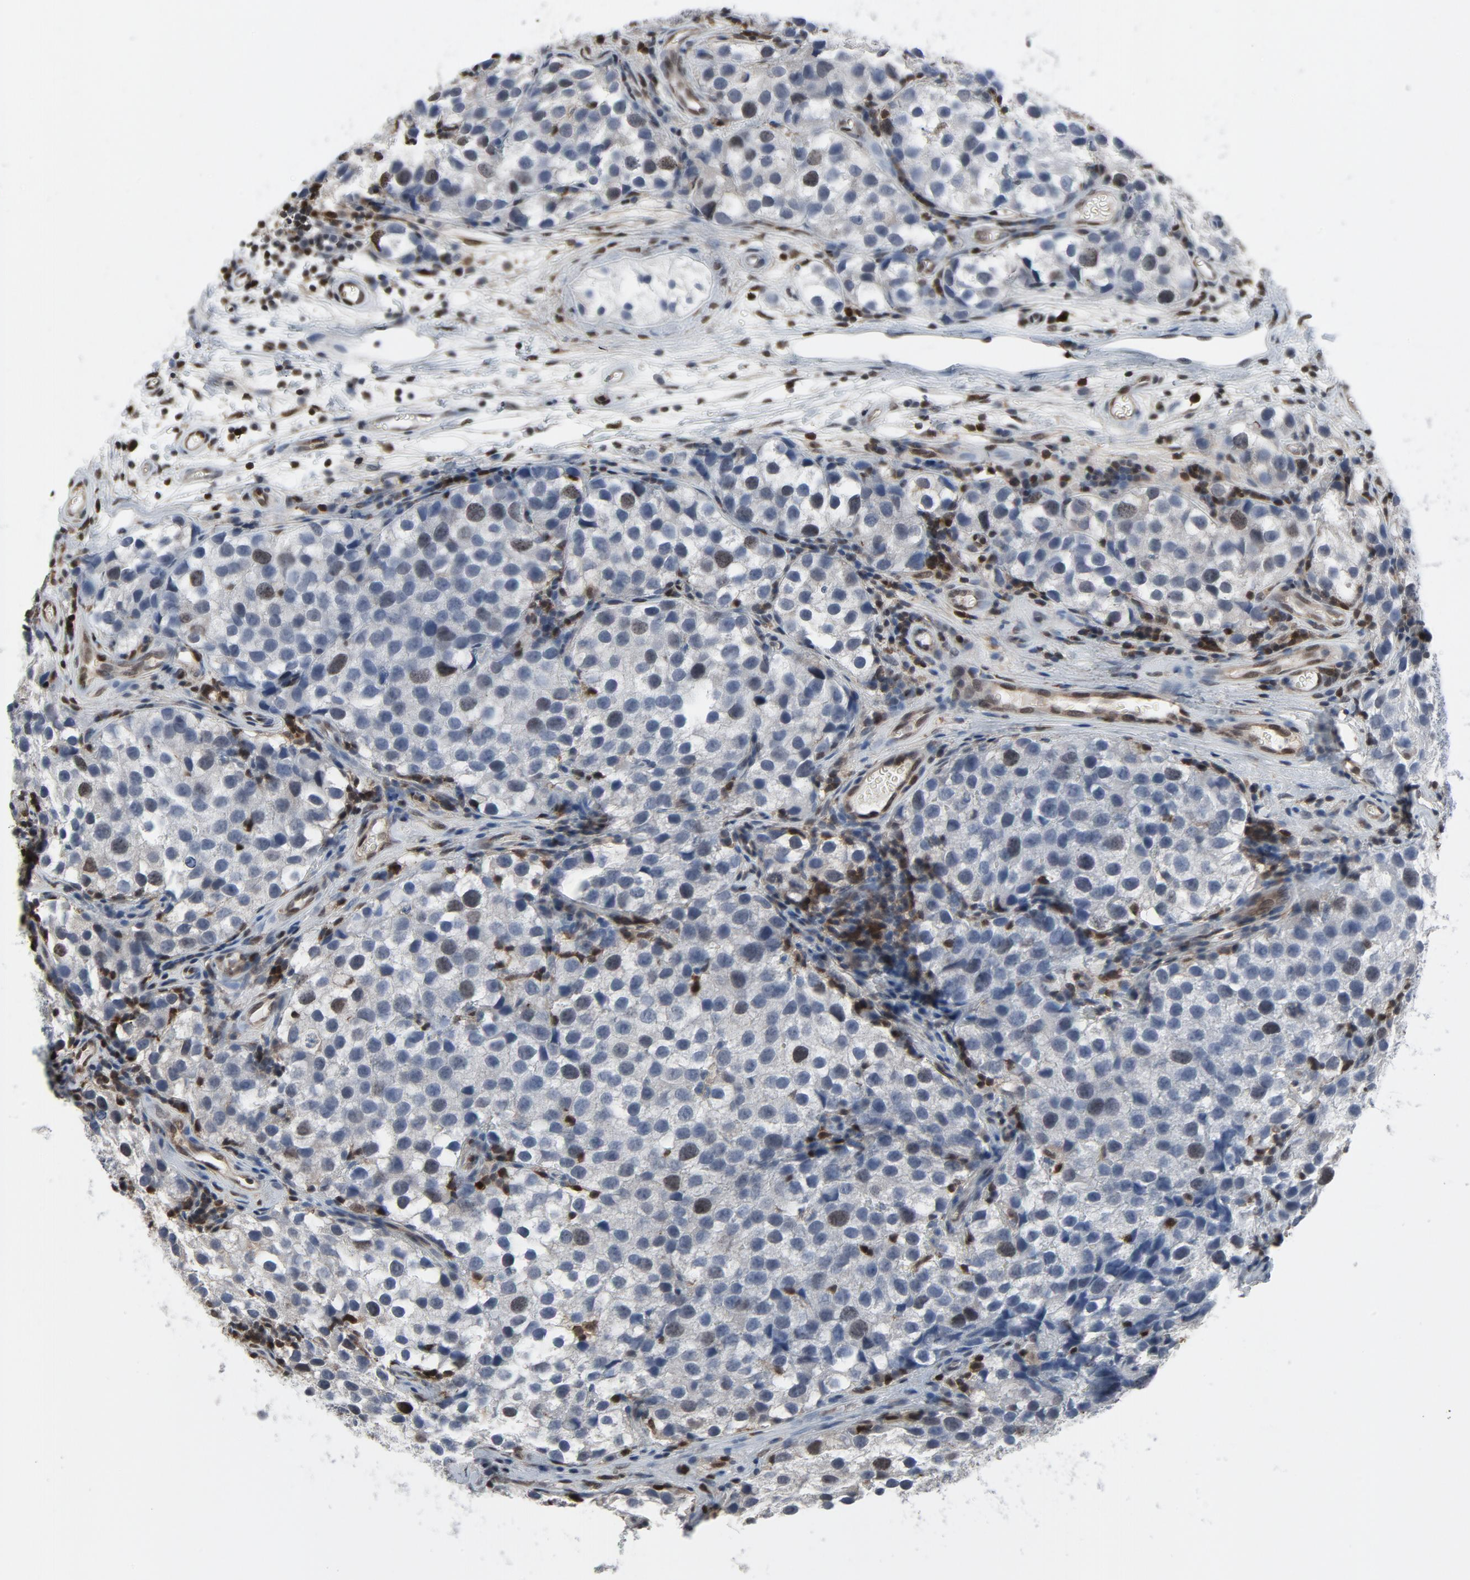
{"staining": {"intensity": "negative", "quantity": "none", "location": "none"}, "tissue": "testis cancer", "cell_type": "Tumor cells", "image_type": "cancer", "snomed": [{"axis": "morphology", "description": "Seminoma, NOS"}, {"axis": "topography", "description": "Testis"}], "caption": "Immunohistochemistry histopathology image of neoplastic tissue: testis cancer stained with DAB exhibits no significant protein expression in tumor cells. Nuclei are stained in blue.", "gene": "STAT5A", "patient": {"sex": "male", "age": 39}}